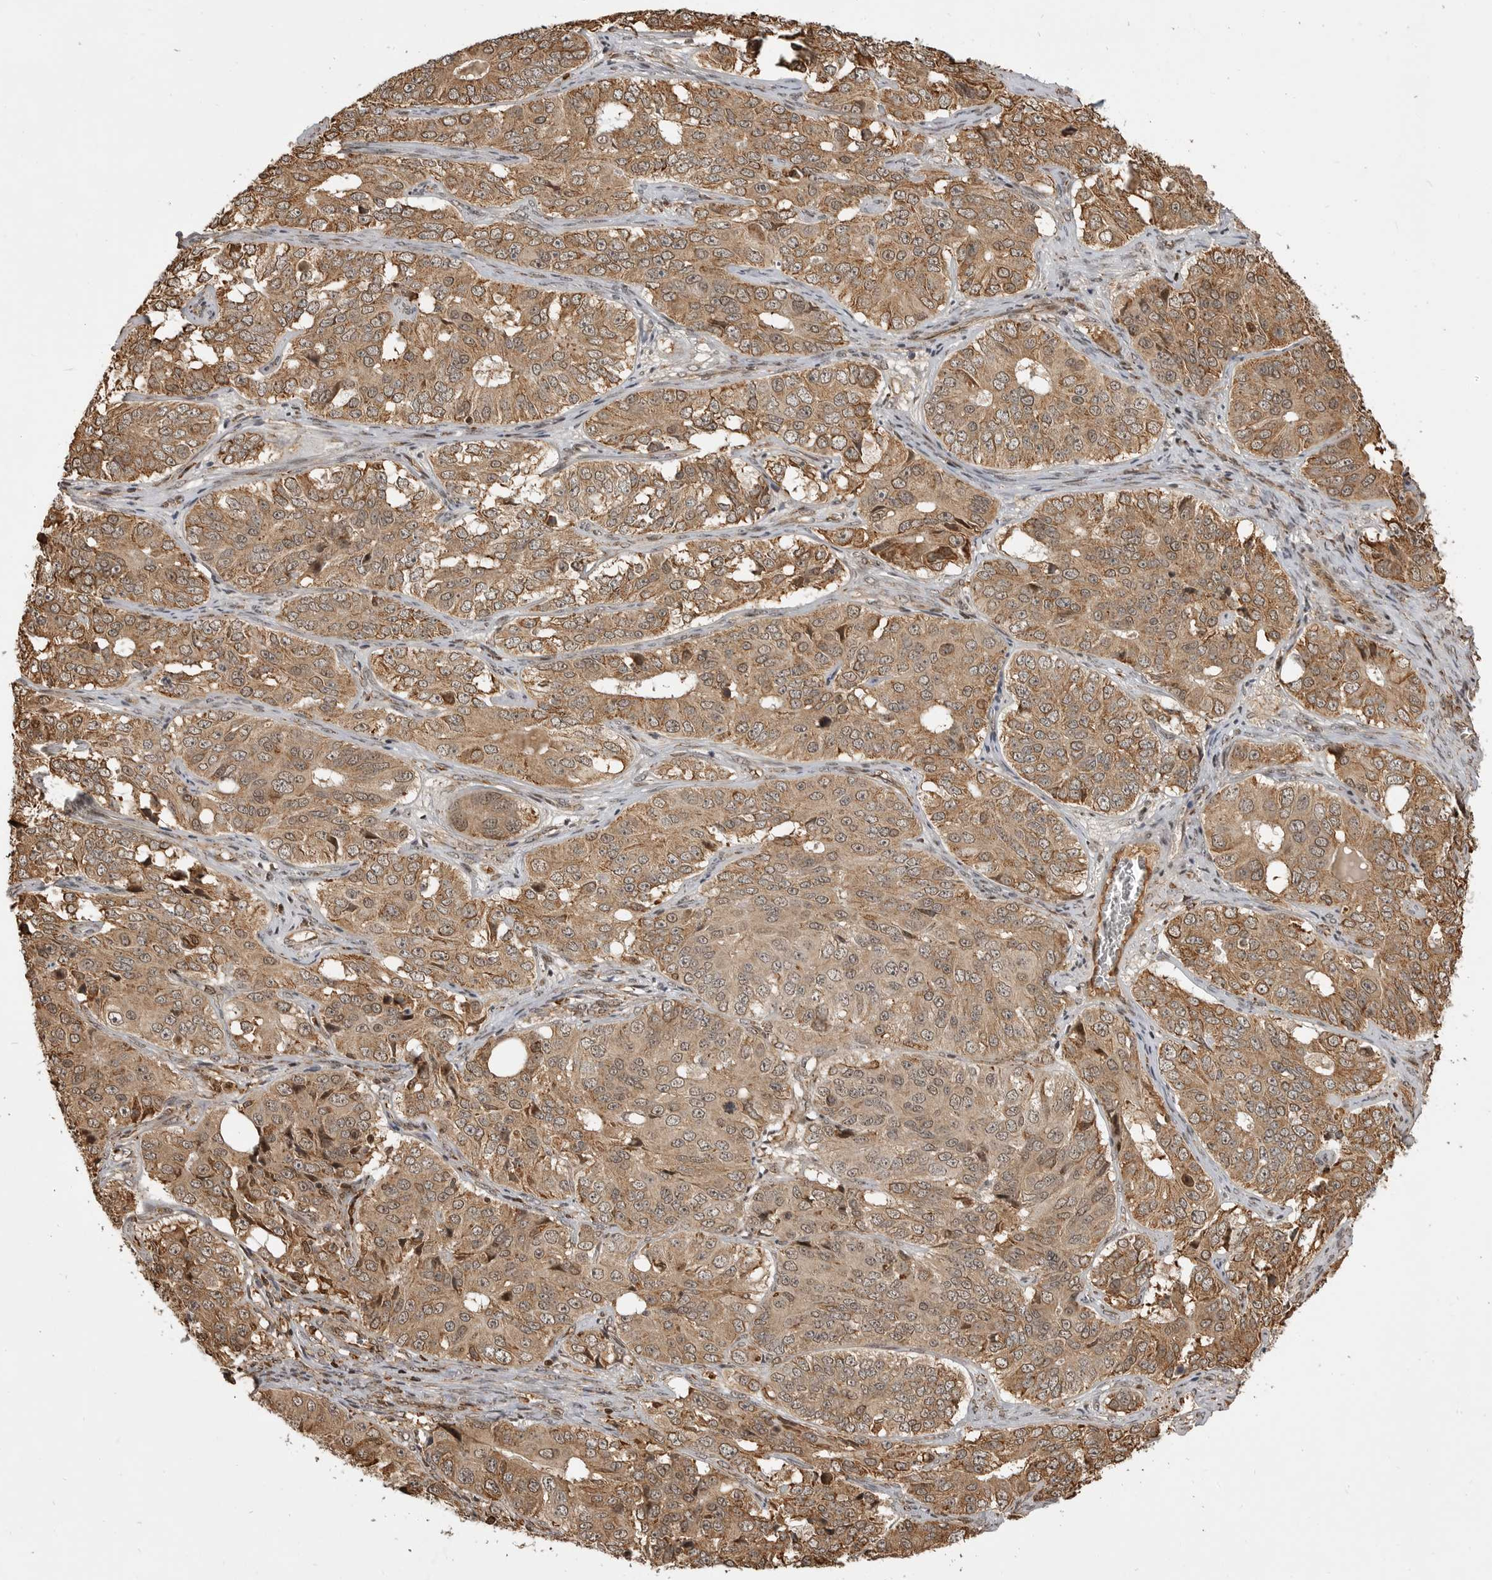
{"staining": {"intensity": "moderate", "quantity": ">75%", "location": "cytoplasmic/membranous,nuclear"}, "tissue": "ovarian cancer", "cell_type": "Tumor cells", "image_type": "cancer", "snomed": [{"axis": "morphology", "description": "Carcinoma, endometroid"}, {"axis": "topography", "description": "Ovary"}], "caption": "Immunohistochemistry (DAB) staining of ovarian cancer (endometroid carcinoma) exhibits moderate cytoplasmic/membranous and nuclear protein positivity in approximately >75% of tumor cells.", "gene": "BMP2K", "patient": {"sex": "female", "age": 51}}